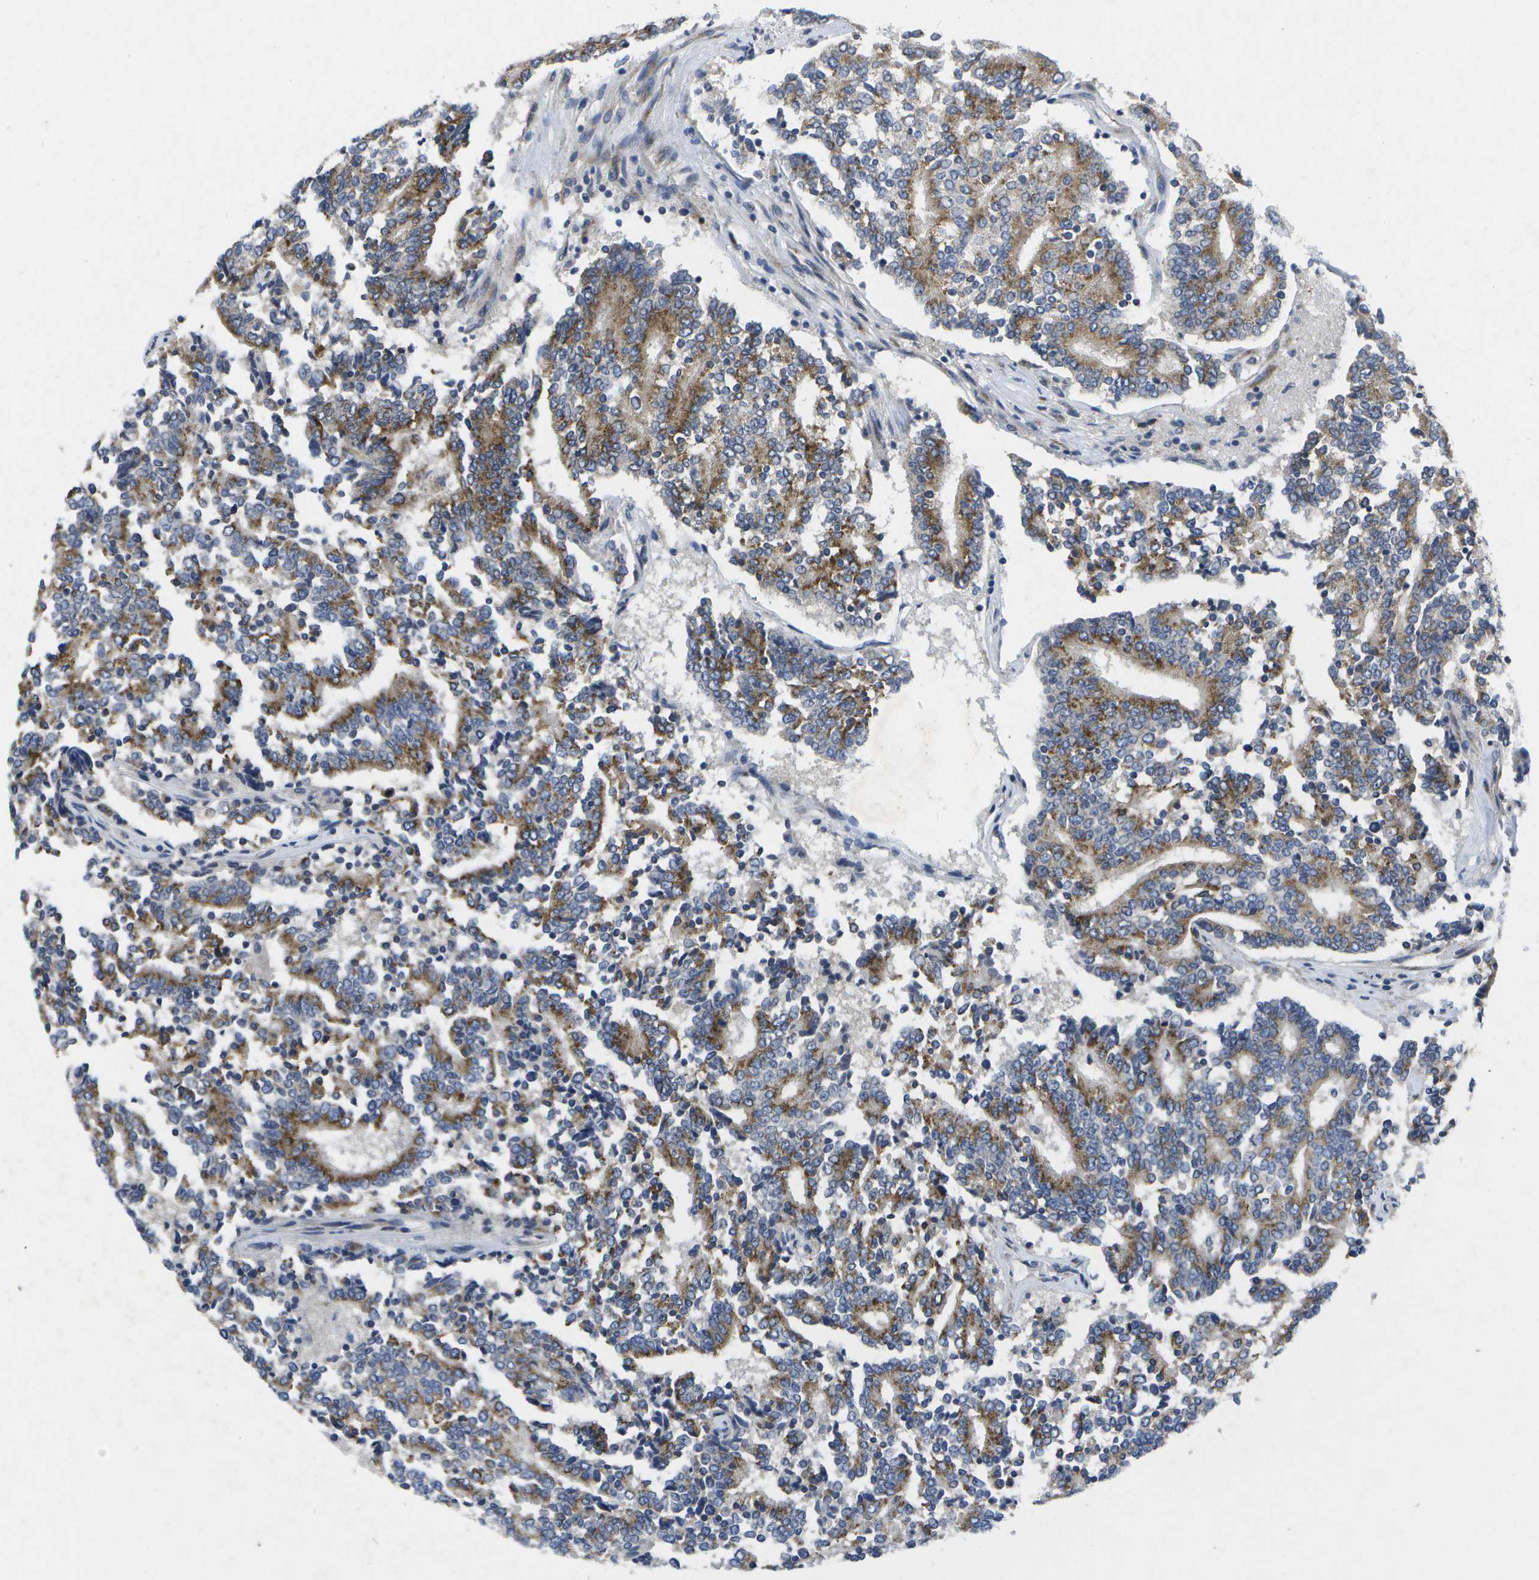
{"staining": {"intensity": "moderate", "quantity": ">75%", "location": "cytoplasmic/membranous"}, "tissue": "prostate cancer", "cell_type": "Tumor cells", "image_type": "cancer", "snomed": [{"axis": "morphology", "description": "Normal tissue, NOS"}, {"axis": "morphology", "description": "Adenocarcinoma, High grade"}, {"axis": "topography", "description": "Prostate"}, {"axis": "topography", "description": "Seminal veicle"}], "caption": "Immunohistochemistry (IHC) of prostate adenocarcinoma (high-grade) demonstrates medium levels of moderate cytoplasmic/membranous positivity in approximately >75% of tumor cells.", "gene": "KDELR1", "patient": {"sex": "male", "age": 55}}